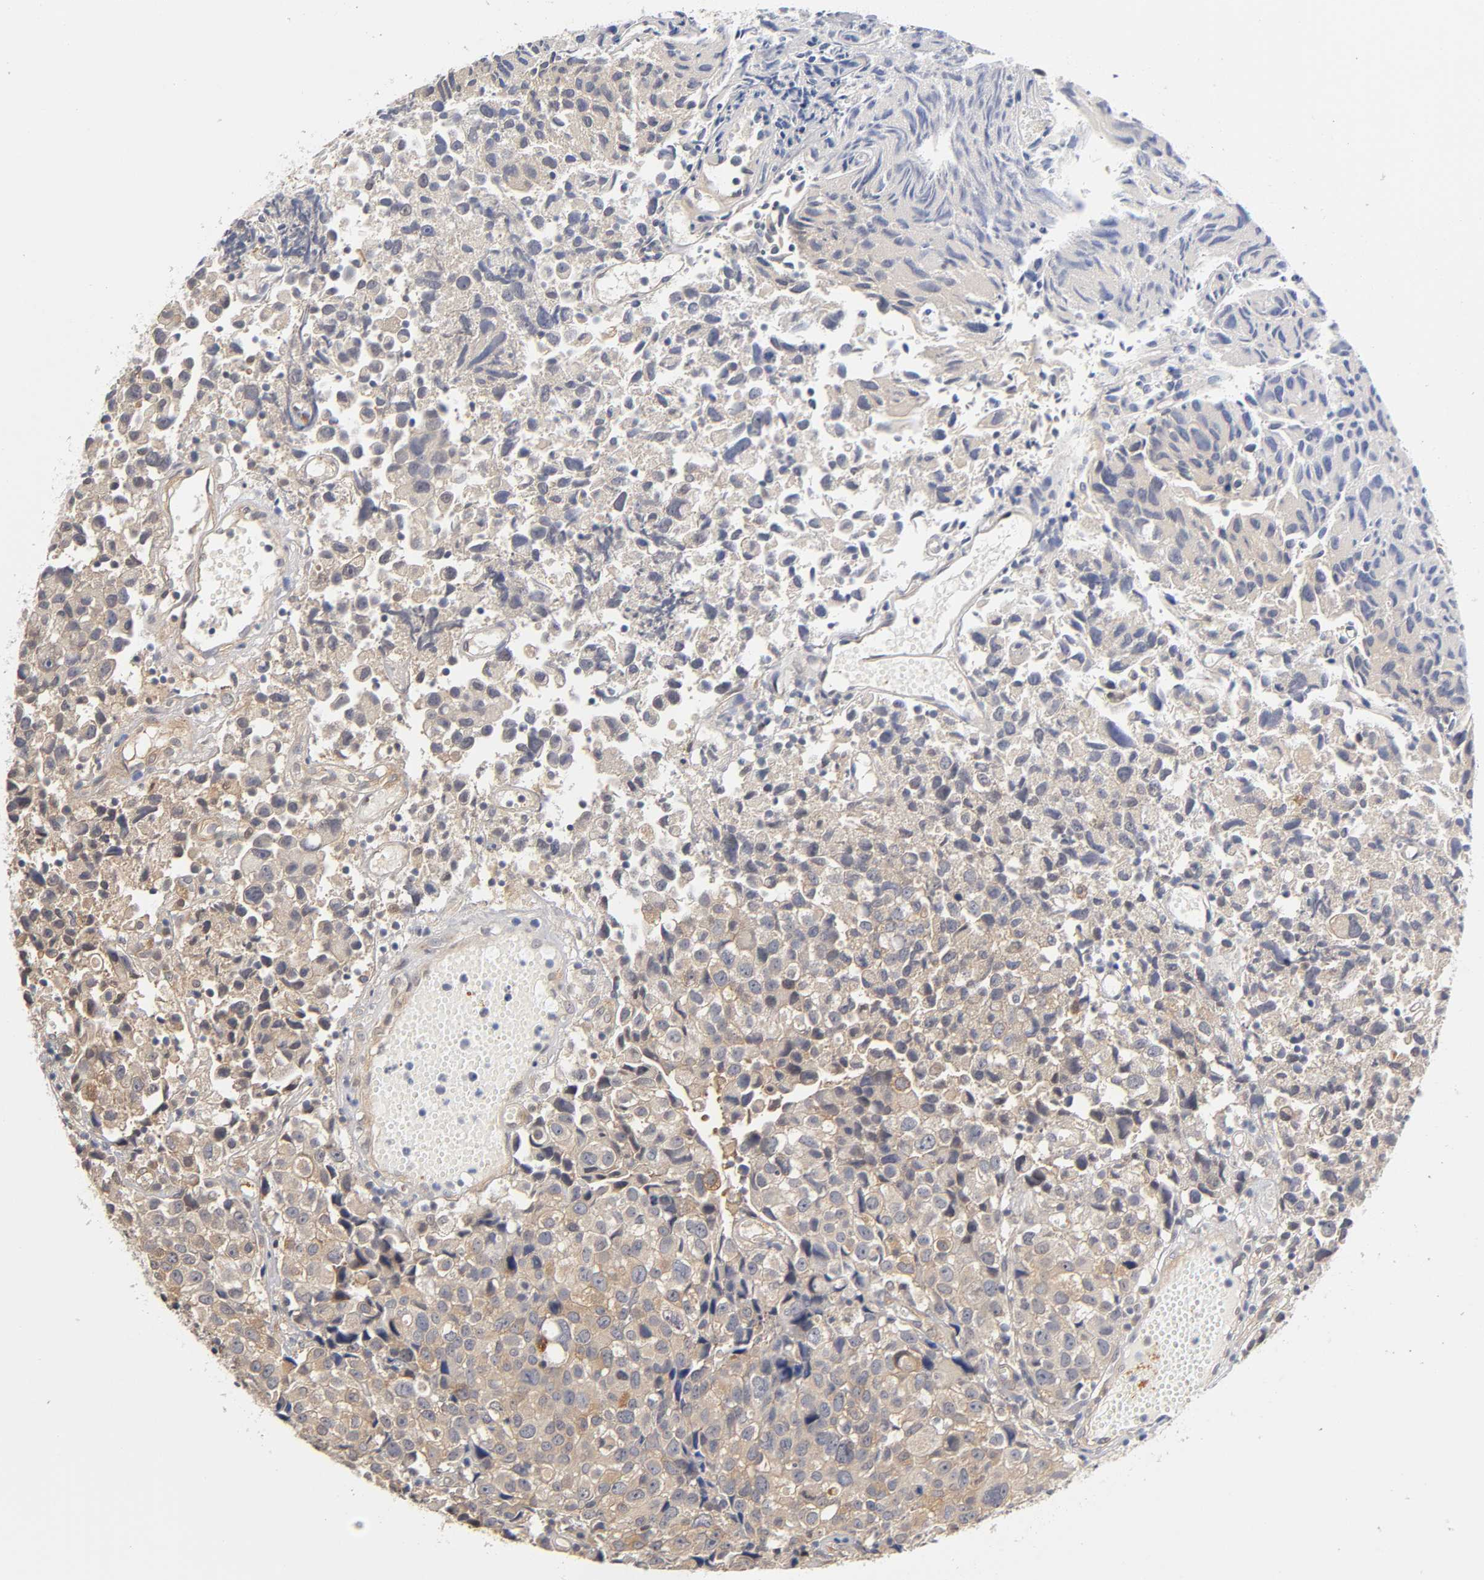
{"staining": {"intensity": "negative", "quantity": "none", "location": "none"}, "tissue": "urothelial cancer", "cell_type": "Tumor cells", "image_type": "cancer", "snomed": [{"axis": "morphology", "description": "Urothelial carcinoma, High grade"}, {"axis": "topography", "description": "Urinary bladder"}], "caption": "This is a micrograph of IHC staining of urothelial cancer, which shows no positivity in tumor cells.", "gene": "PDE5A", "patient": {"sex": "female", "age": 75}}